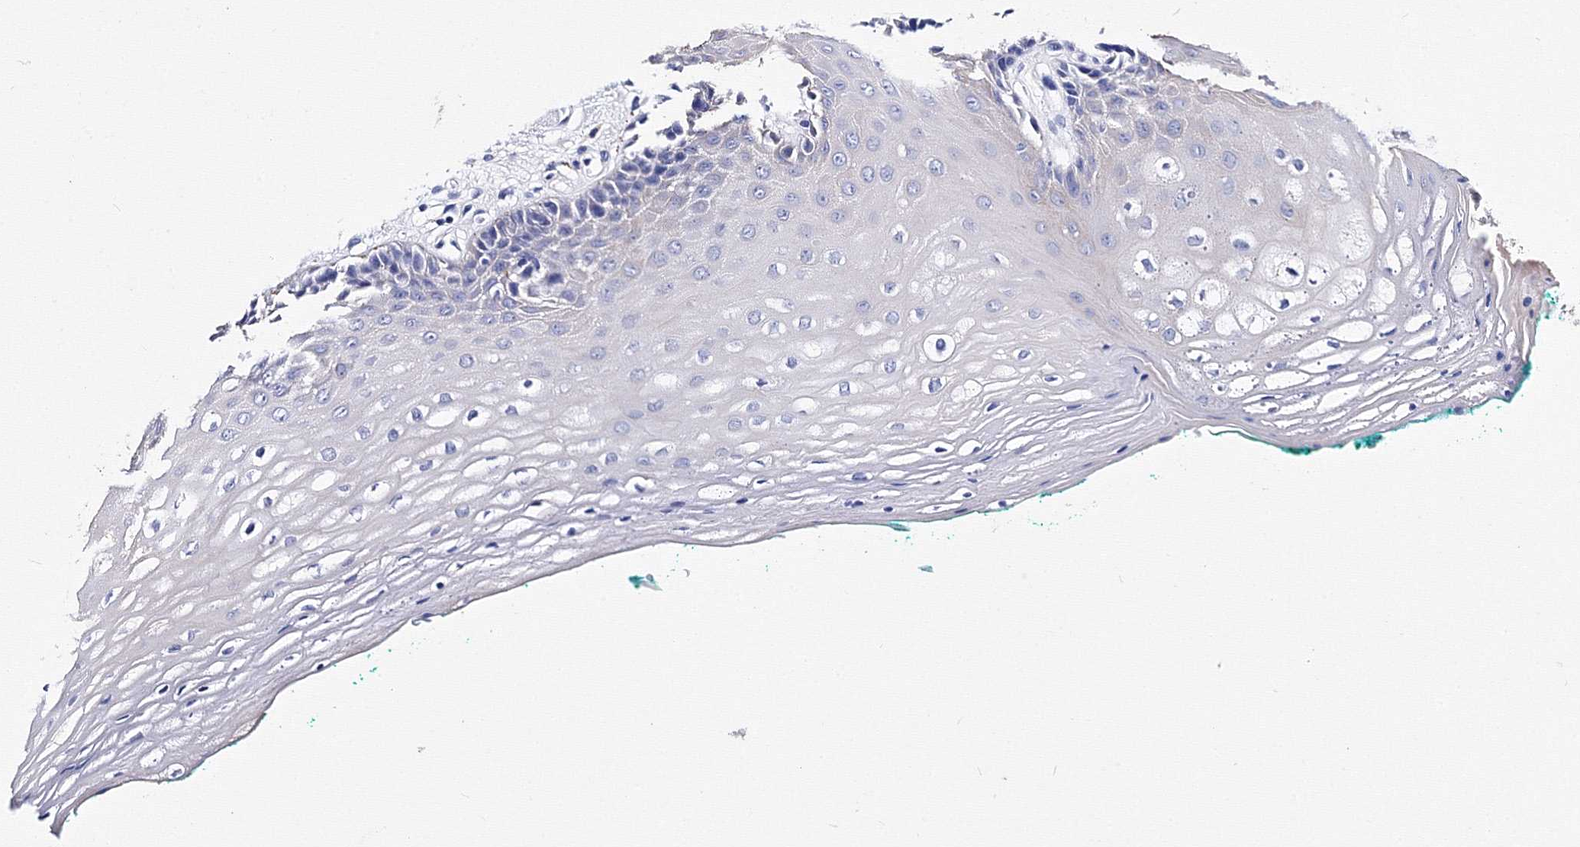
{"staining": {"intensity": "negative", "quantity": "none", "location": "none"}, "tissue": "oral mucosa", "cell_type": "Squamous epithelial cells", "image_type": "normal", "snomed": [{"axis": "morphology", "description": "Normal tissue, NOS"}, {"axis": "topography", "description": "Skeletal muscle"}, {"axis": "topography", "description": "Oral tissue"}, {"axis": "topography", "description": "Peripheral nerve tissue"}], "caption": "This image is of unremarkable oral mucosa stained with immunohistochemistry to label a protein in brown with the nuclei are counter-stained blue. There is no expression in squamous epithelial cells.", "gene": "TRPM2", "patient": {"sex": "female", "age": 84}}